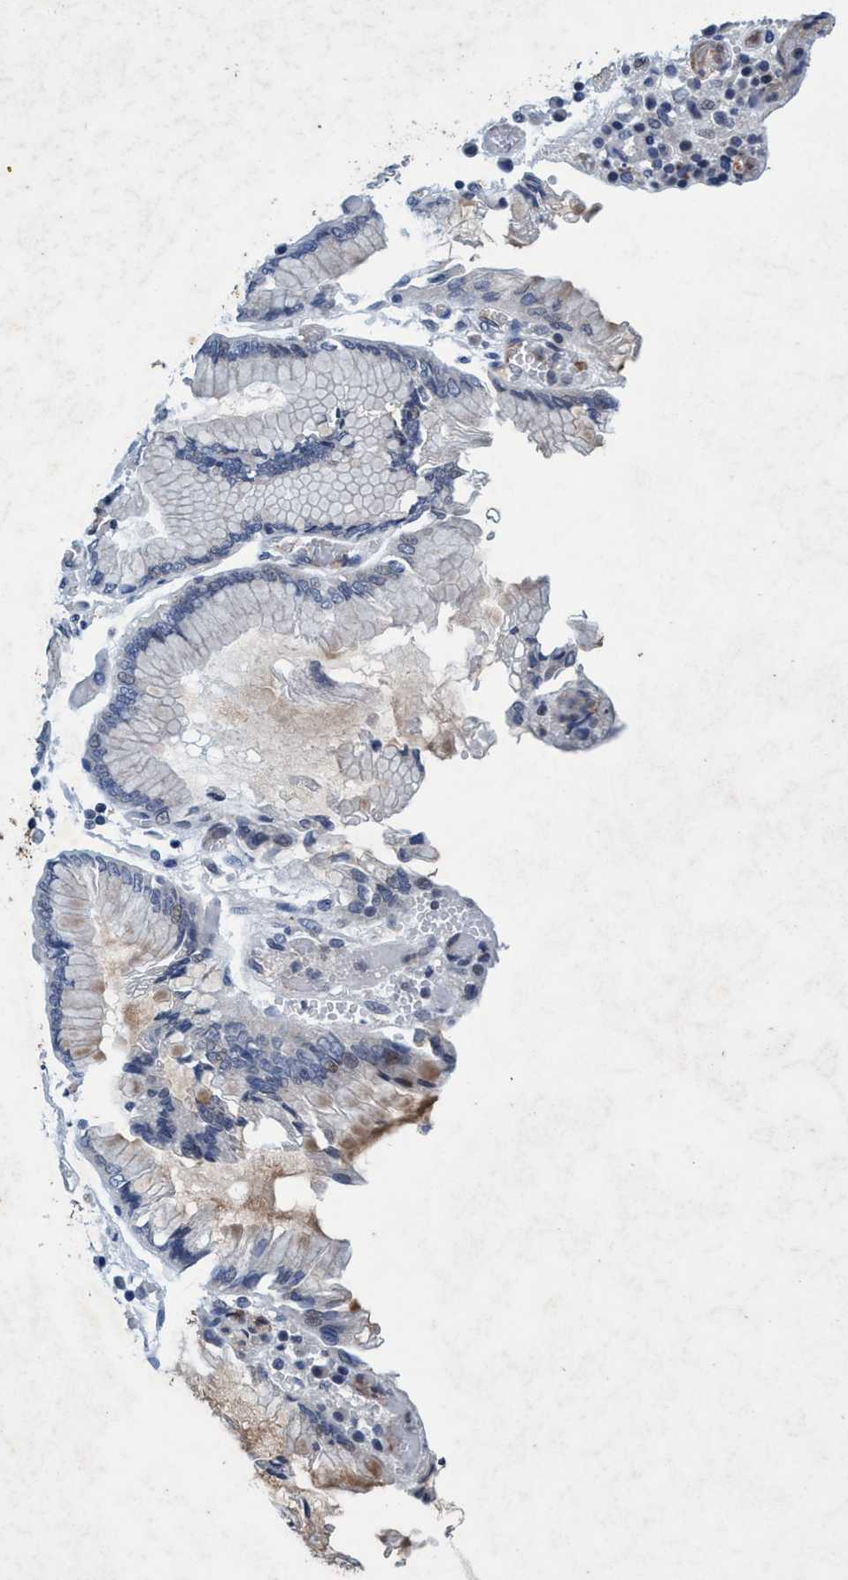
{"staining": {"intensity": "weak", "quantity": "<25%", "location": "cytoplasmic/membranous"}, "tissue": "stomach cancer", "cell_type": "Tumor cells", "image_type": "cancer", "snomed": [{"axis": "morphology", "description": "Normal tissue, NOS"}, {"axis": "morphology", "description": "Adenocarcinoma, NOS"}, {"axis": "topography", "description": "Stomach"}], "caption": "An image of human stomach cancer (adenocarcinoma) is negative for staining in tumor cells.", "gene": "GRB14", "patient": {"sex": "male", "age": 48}}